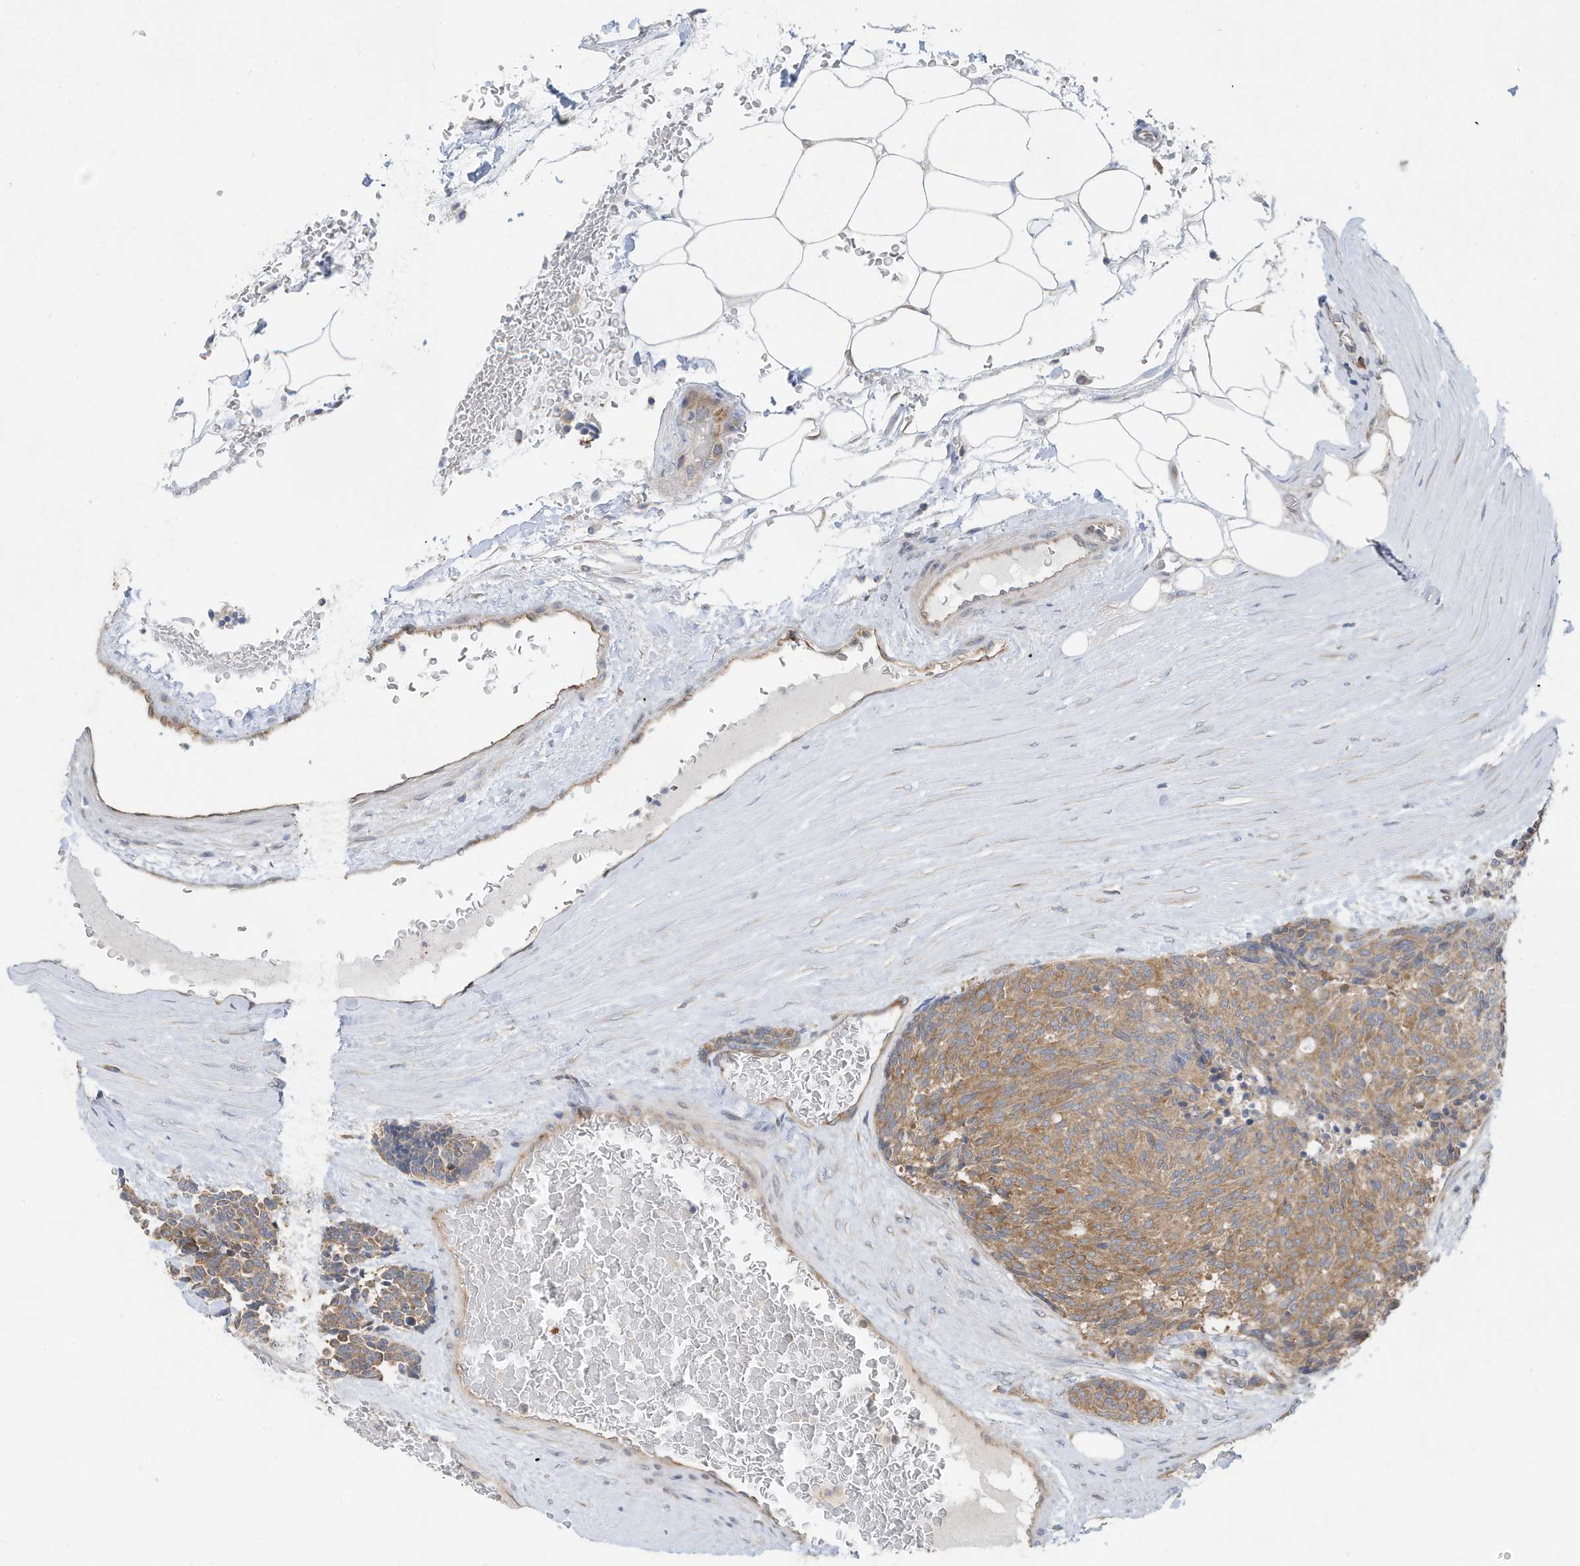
{"staining": {"intensity": "moderate", "quantity": ">75%", "location": "cytoplasmic/membranous"}, "tissue": "carcinoid", "cell_type": "Tumor cells", "image_type": "cancer", "snomed": [{"axis": "morphology", "description": "Carcinoid, malignant, NOS"}, {"axis": "topography", "description": "Pancreas"}], "caption": "Immunohistochemistry (IHC) histopathology image of neoplastic tissue: carcinoid (malignant) stained using immunohistochemistry reveals medium levels of moderate protein expression localized specifically in the cytoplasmic/membranous of tumor cells, appearing as a cytoplasmic/membranous brown color.", "gene": "USE1", "patient": {"sex": "female", "age": 54}}